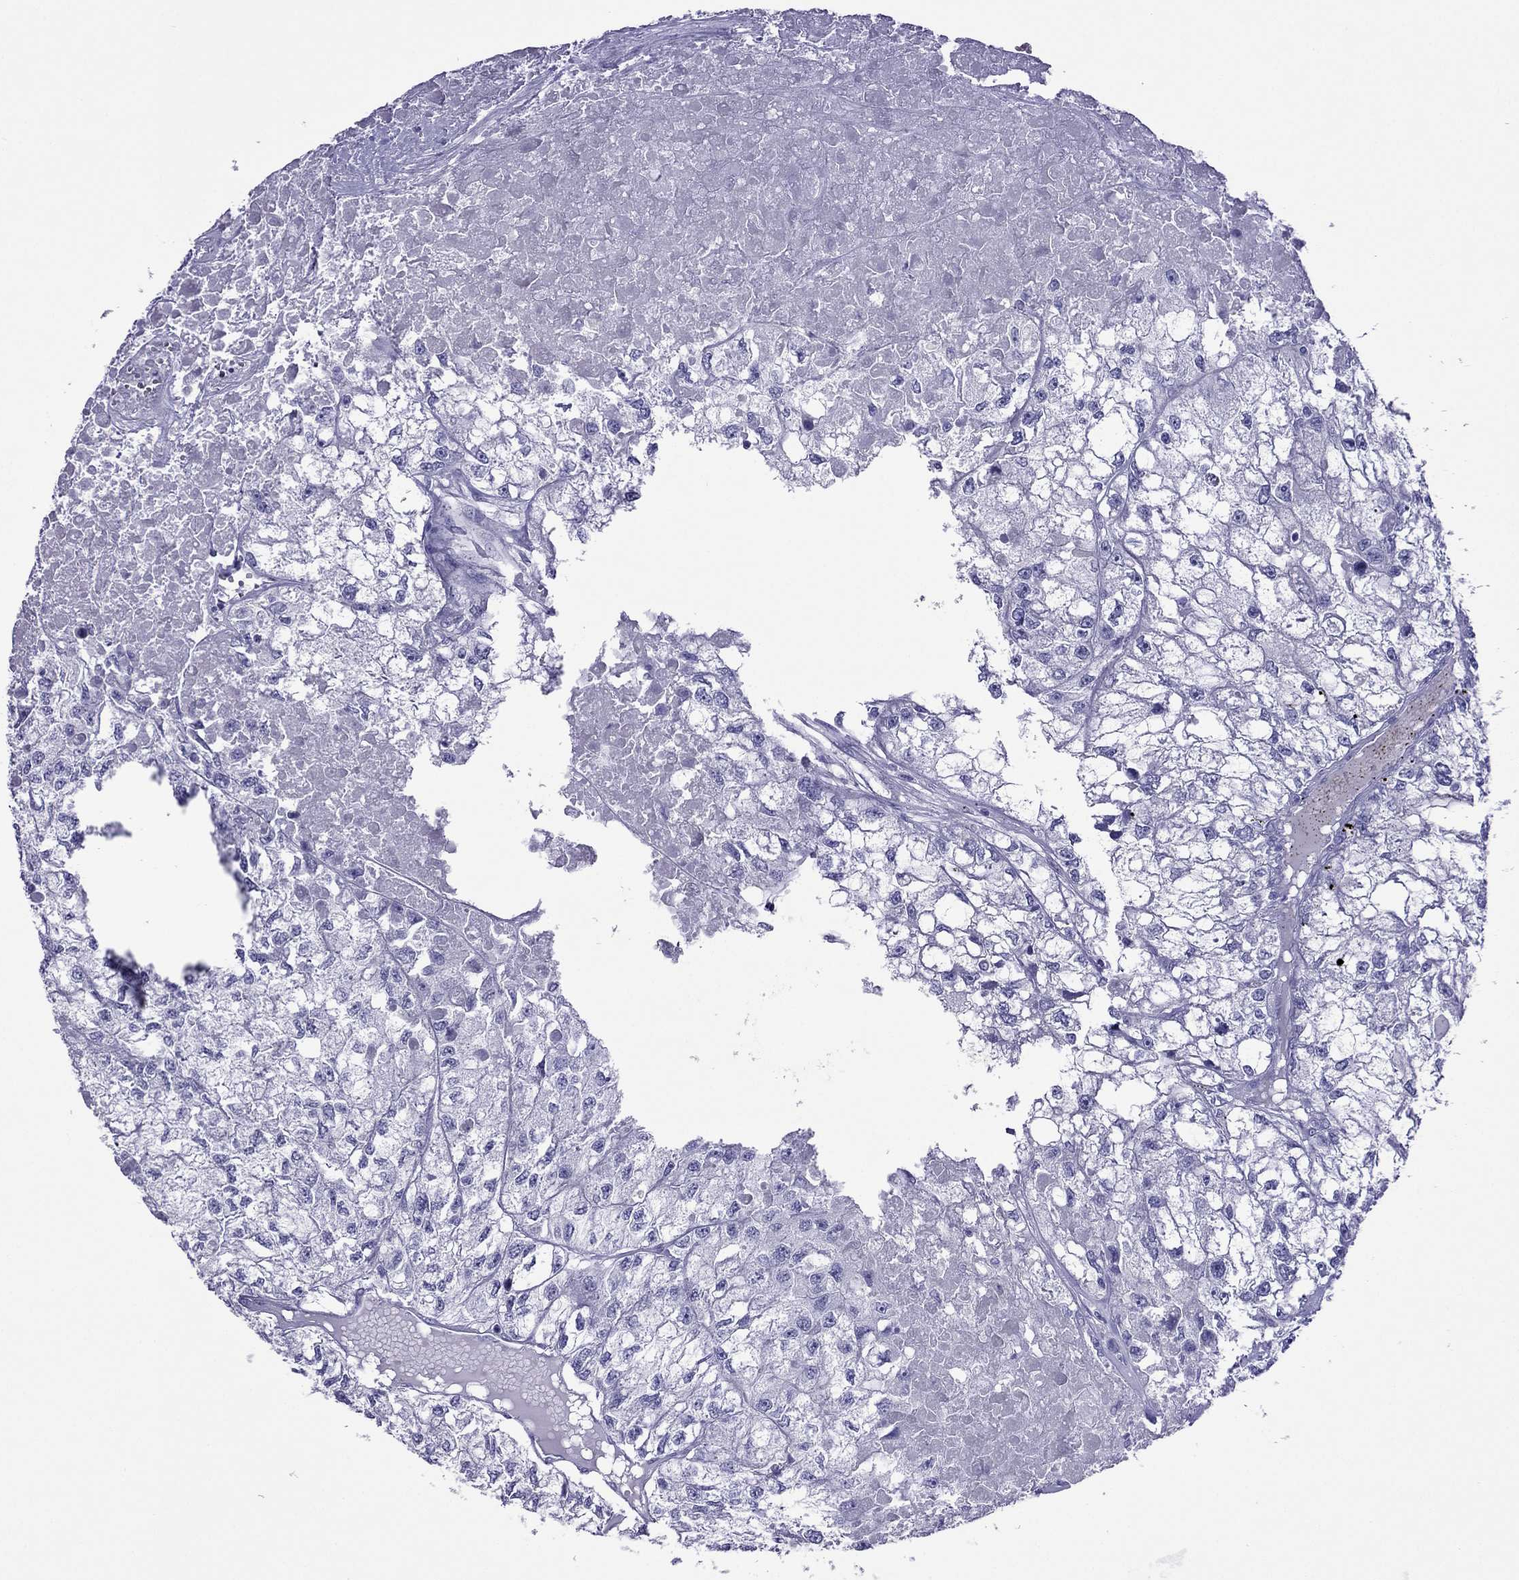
{"staining": {"intensity": "negative", "quantity": "none", "location": "none"}, "tissue": "renal cancer", "cell_type": "Tumor cells", "image_type": "cancer", "snomed": [{"axis": "morphology", "description": "Adenocarcinoma, NOS"}, {"axis": "topography", "description": "Kidney"}], "caption": "A micrograph of renal cancer (adenocarcinoma) stained for a protein reveals no brown staining in tumor cells.", "gene": "PCDHA6", "patient": {"sex": "male", "age": 56}}